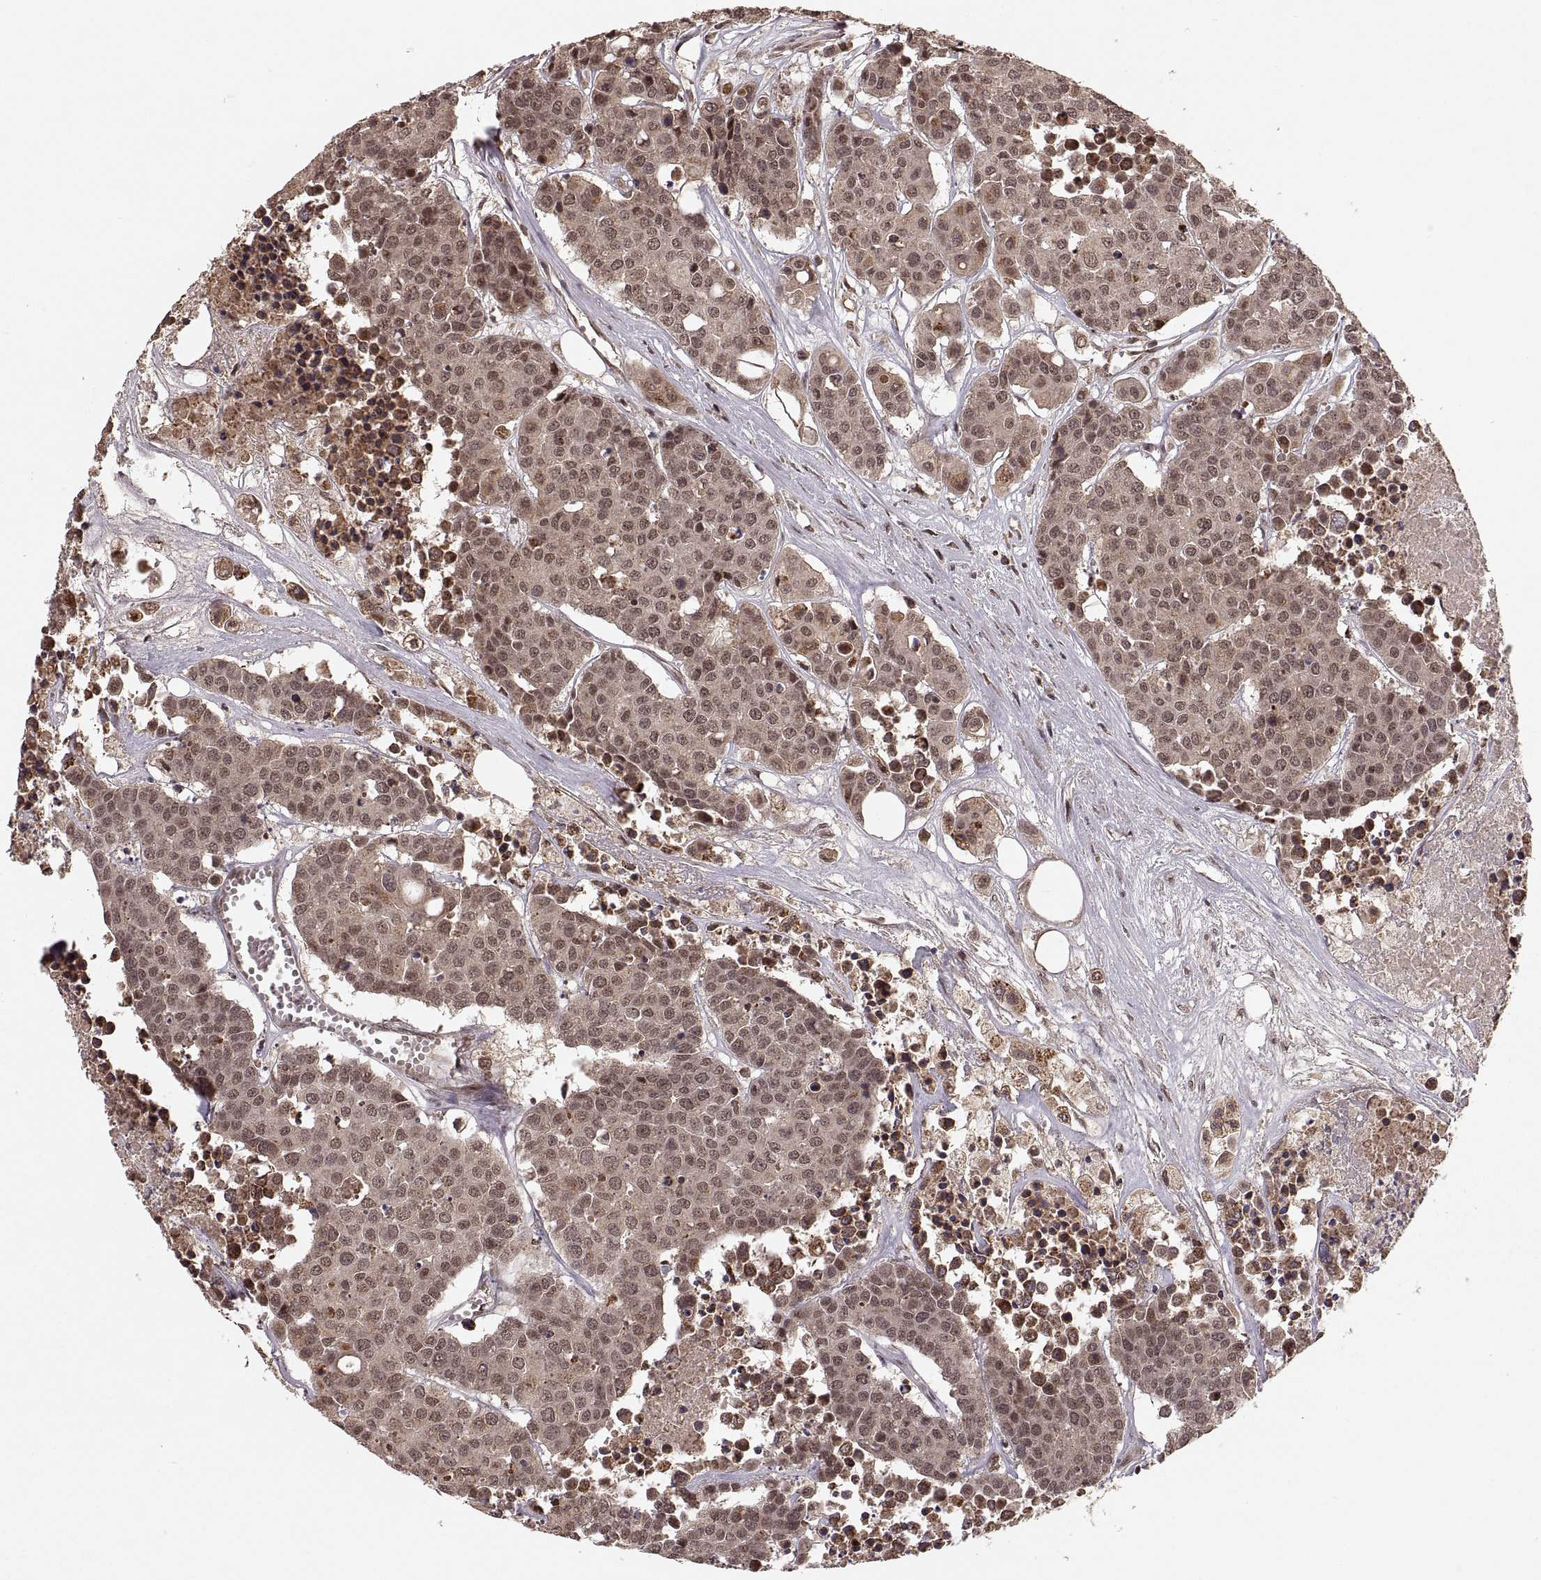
{"staining": {"intensity": "weak", "quantity": ">75%", "location": "cytoplasmic/membranous,nuclear"}, "tissue": "carcinoid", "cell_type": "Tumor cells", "image_type": "cancer", "snomed": [{"axis": "morphology", "description": "Carcinoid, malignant, NOS"}, {"axis": "topography", "description": "Colon"}], "caption": "Immunohistochemical staining of human carcinoid shows weak cytoplasmic/membranous and nuclear protein positivity in approximately >75% of tumor cells. The staining was performed using DAB (3,3'-diaminobenzidine) to visualize the protein expression in brown, while the nuclei were stained in blue with hematoxylin (Magnification: 20x).", "gene": "RFT1", "patient": {"sex": "male", "age": 81}}